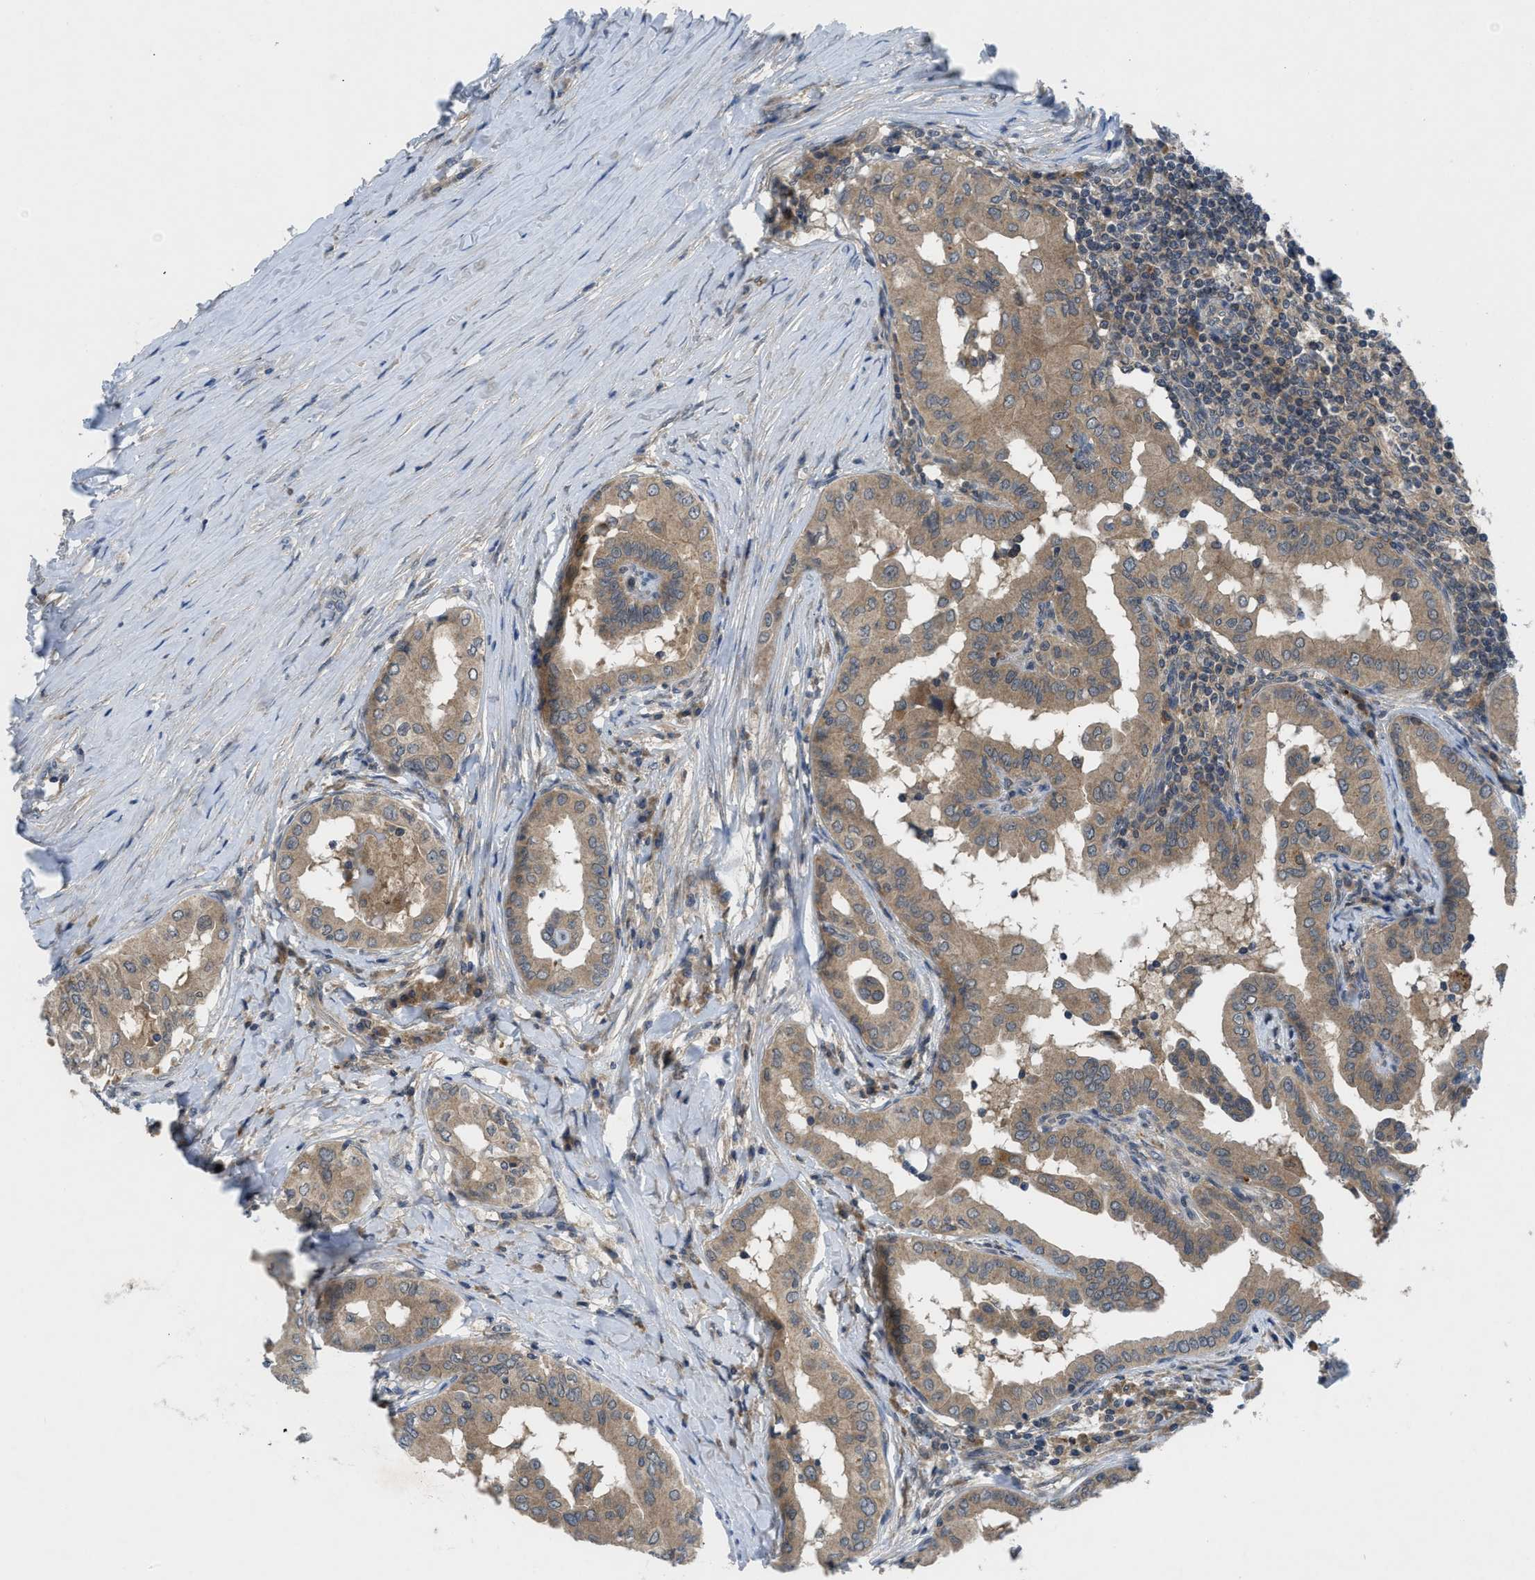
{"staining": {"intensity": "moderate", "quantity": ">75%", "location": "cytoplasmic/membranous"}, "tissue": "thyroid cancer", "cell_type": "Tumor cells", "image_type": "cancer", "snomed": [{"axis": "morphology", "description": "Papillary adenocarcinoma, NOS"}, {"axis": "topography", "description": "Thyroid gland"}], "caption": "Immunohistochemistry (IHC) image of thyroid papillary adenocarcinoma stained for a protein (brown), which shows medium levels of moderate cytoplasmic/membranous staining in approximately >75% of tumor cells.", "gene": "PDE7A", "patient": {"sex": "male", "age": 33}}